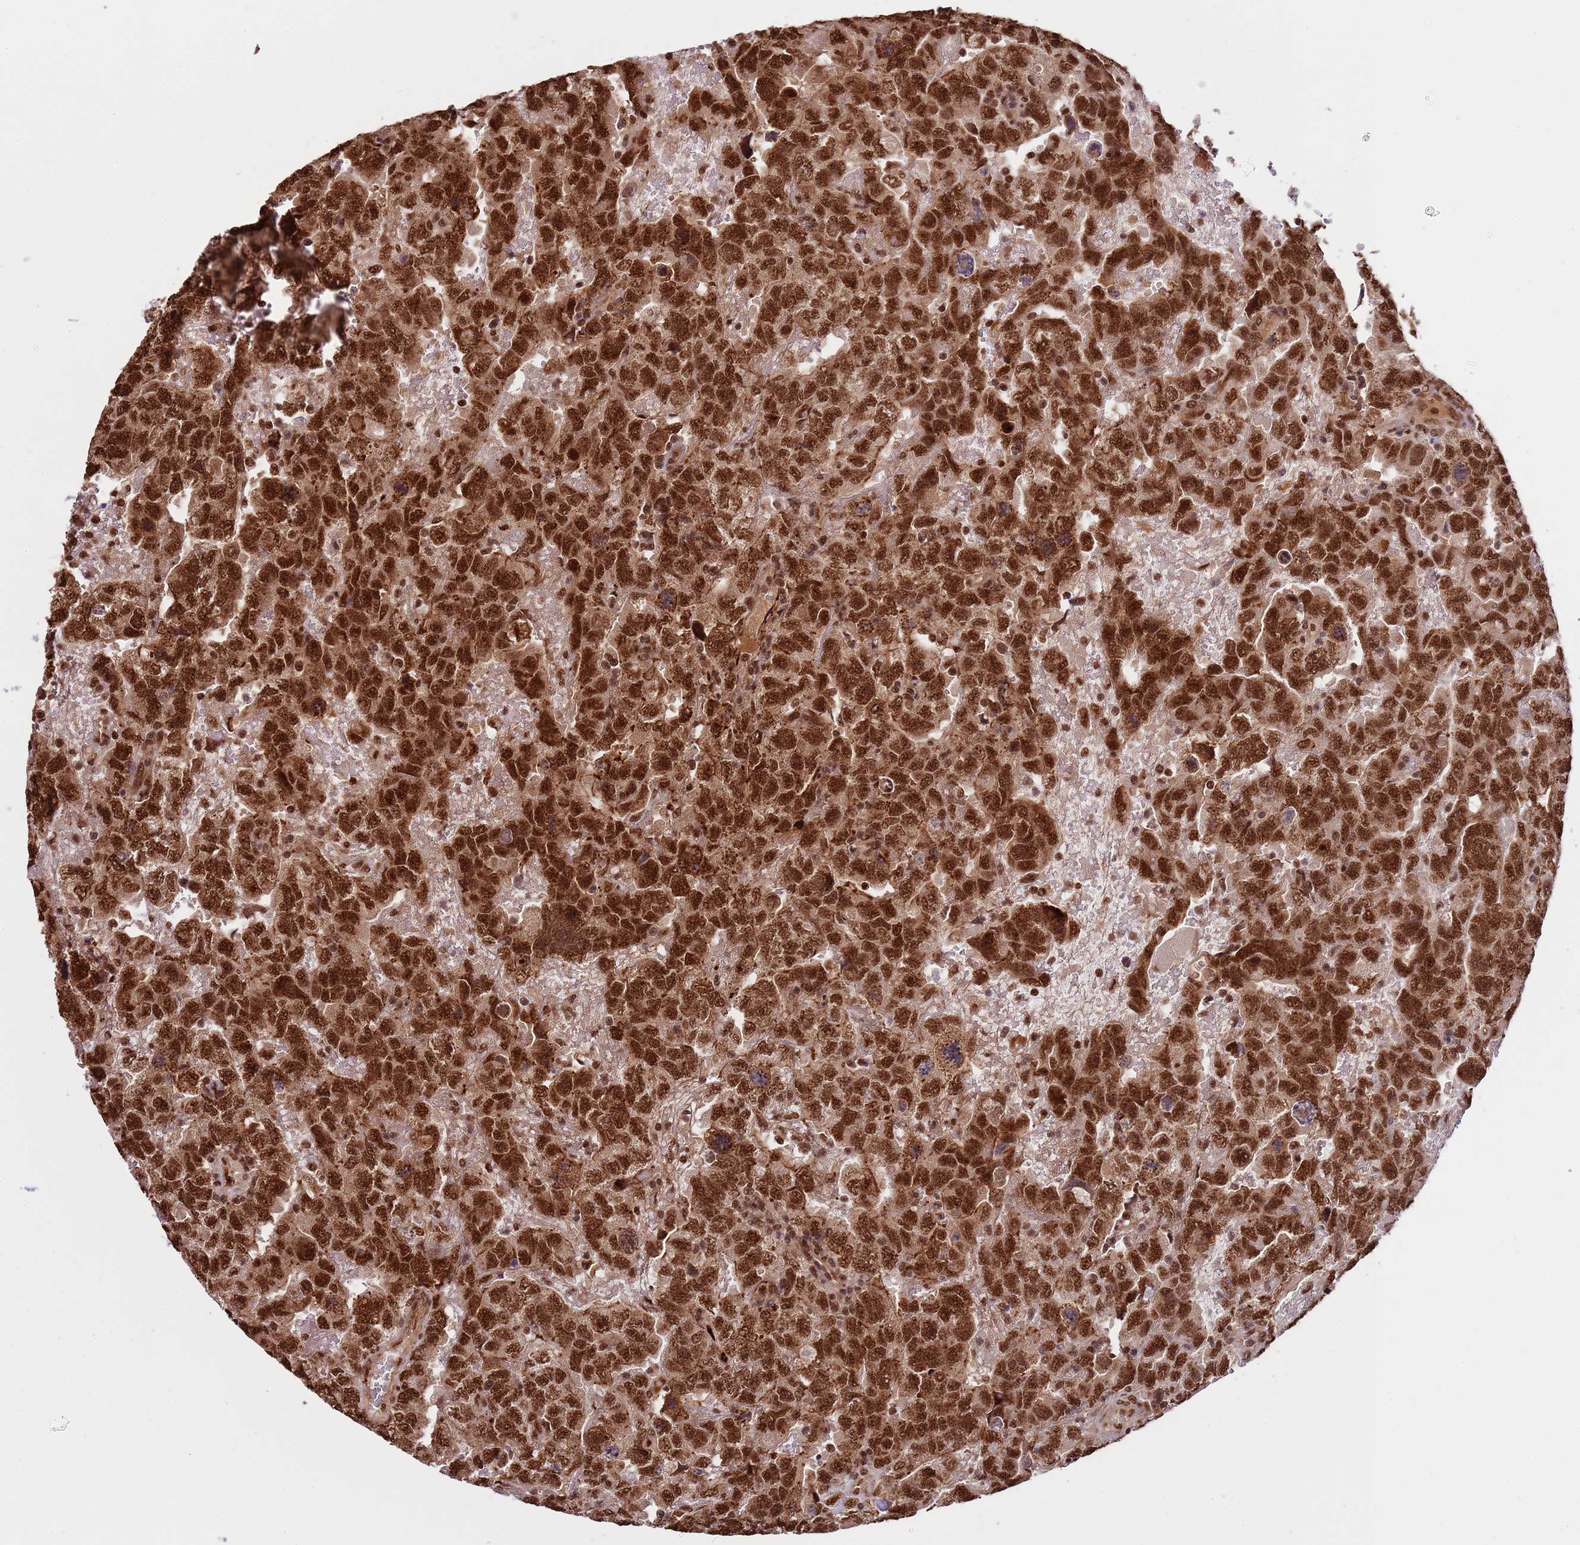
{"staining": {"intensity": "strong", "quantity": ">75%", "location": "nuclear"}, "tissue": "testis cancer", "cell_type": "Tumor cells", "image_type": "cancer", "snomed": [{"axis": "morphology", "description": "Carcinoma, Embryonal, NOS"}, {"axis": "topography", "description": "Testis"}], "caption": "There is high levels of strong nuclear expression in tumor cells of testis cancer (embryonal carcinoma), as demonstrated by immunohistochemical staining (brown color).", "gene": "ZBTB12", "patient": {"sex": "male", "age": 45}}